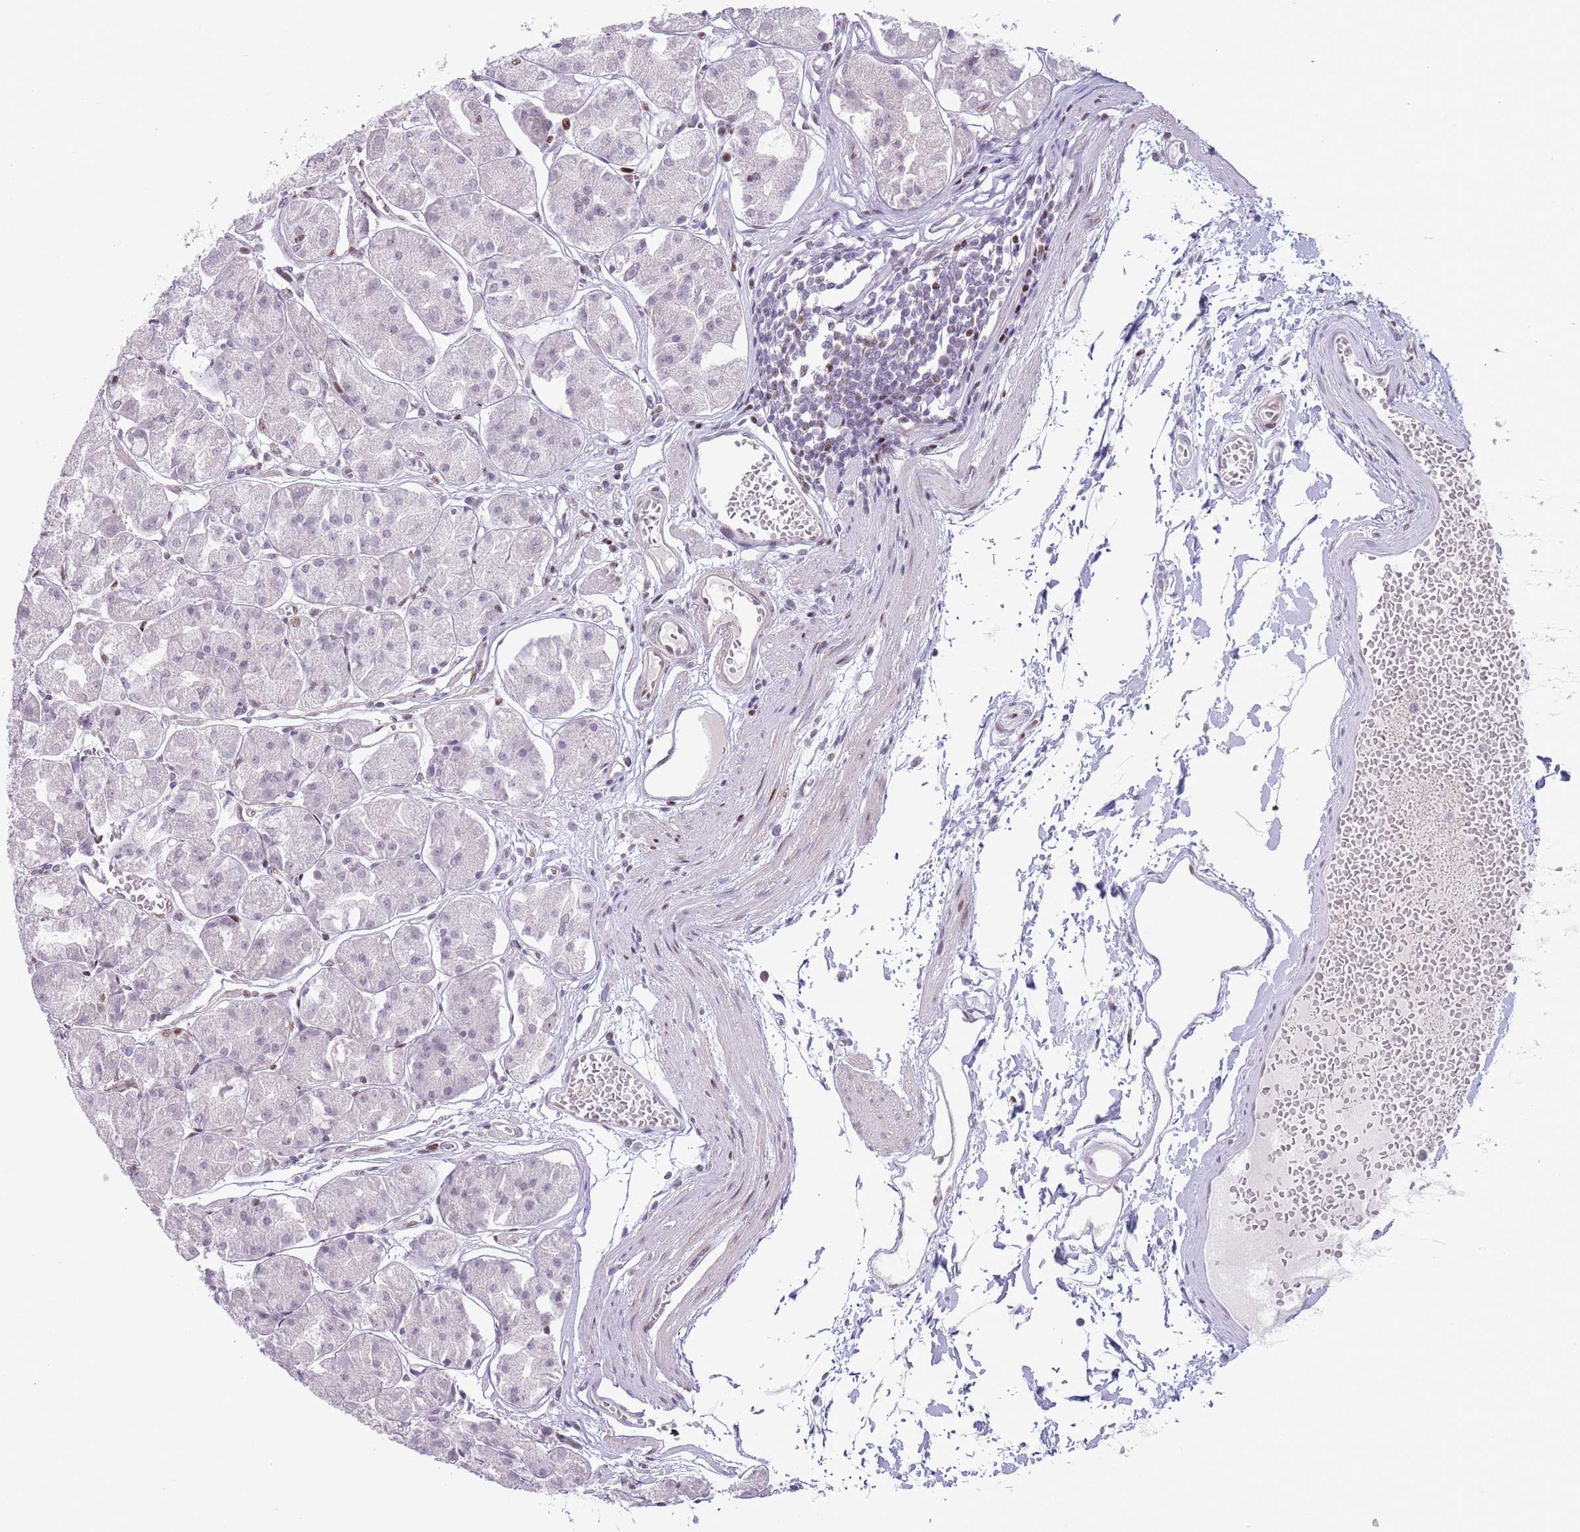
{"staining": {"intensity": "strong", "quantity": "25%-75%", "location": "nuclear"}, "tissue": "stomach", "cell_type": "Glandular cells", "image_type": "normal", "snomed": [{"axis": "morphology", "description": "Normal tissue, NOS"}, {"axis": "topography", "description": "Stomach"}], "caption": "Approximately 25%-75% of glandular cells in unremarkable human stomach reveal strong nuclear protein positivity as visualized by brown immunohistochemical staining.", "gene": "MFSD10", "patient": {"sex": "male", "age": 55}}